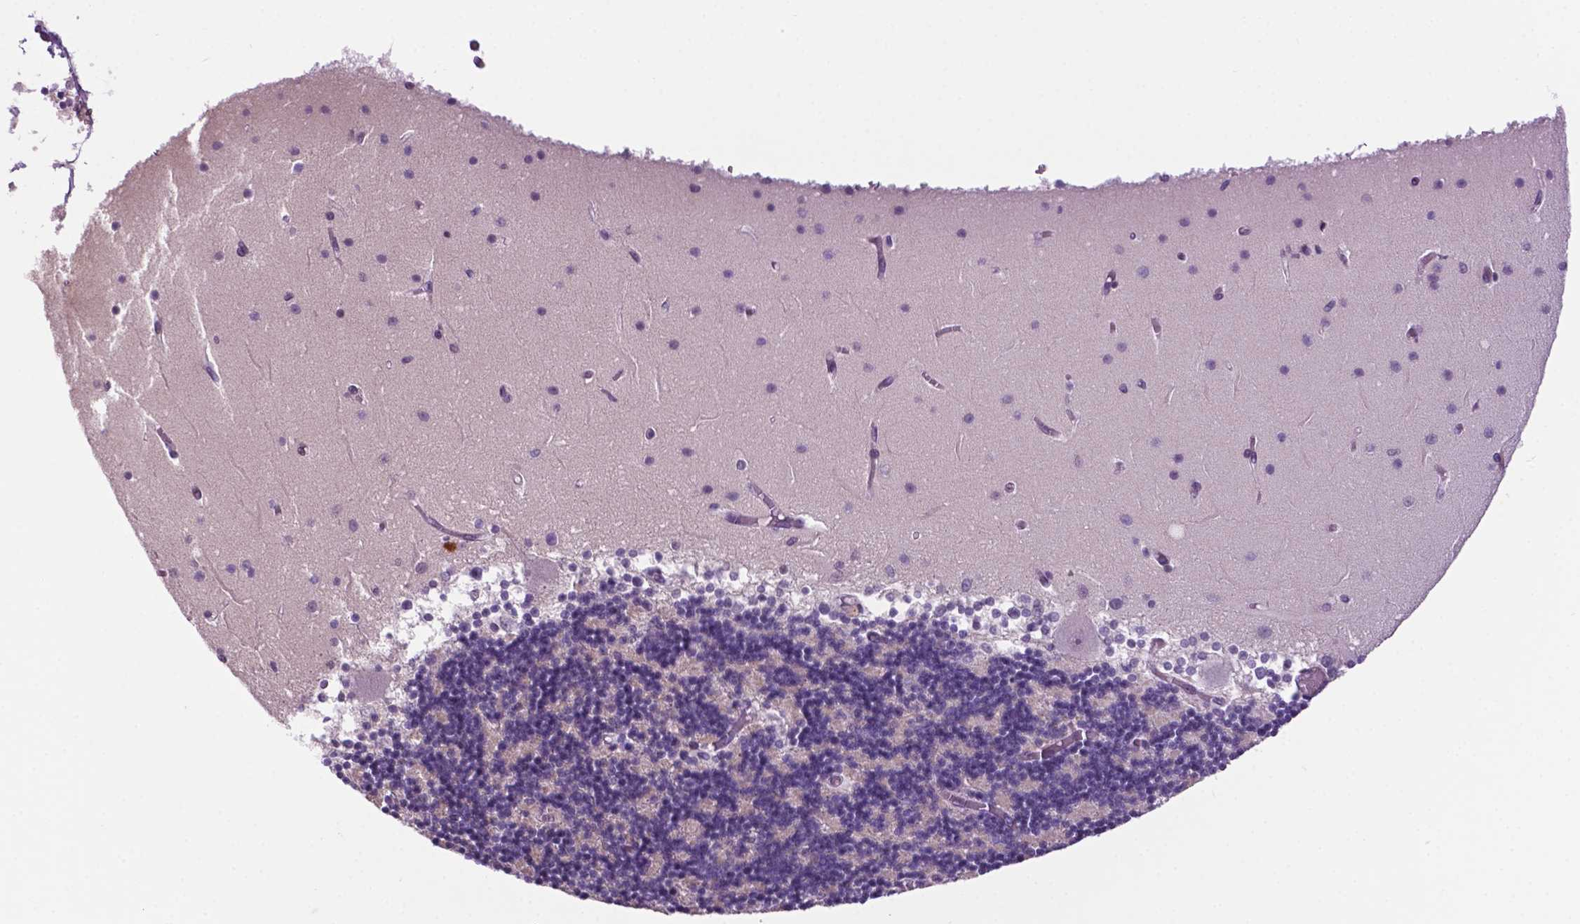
{"staining": {"intensity": "negative", "quantity": "none", "location": "none"}, "tissue": "cerebellum", "cell_type": "Cells in granular layer", "image_type": "normal", "snomed": [{"axis": "morphology", "description": "Normal tissue, NOS"}, {"axis": "topography", "description": "Cerebellum"}], "caption": "The photomicrograph shows no staining of cells in granular layer in normal cerebellum.", "gene": "NCAPH2", "patient": {"sex": "female", "age": 28}}